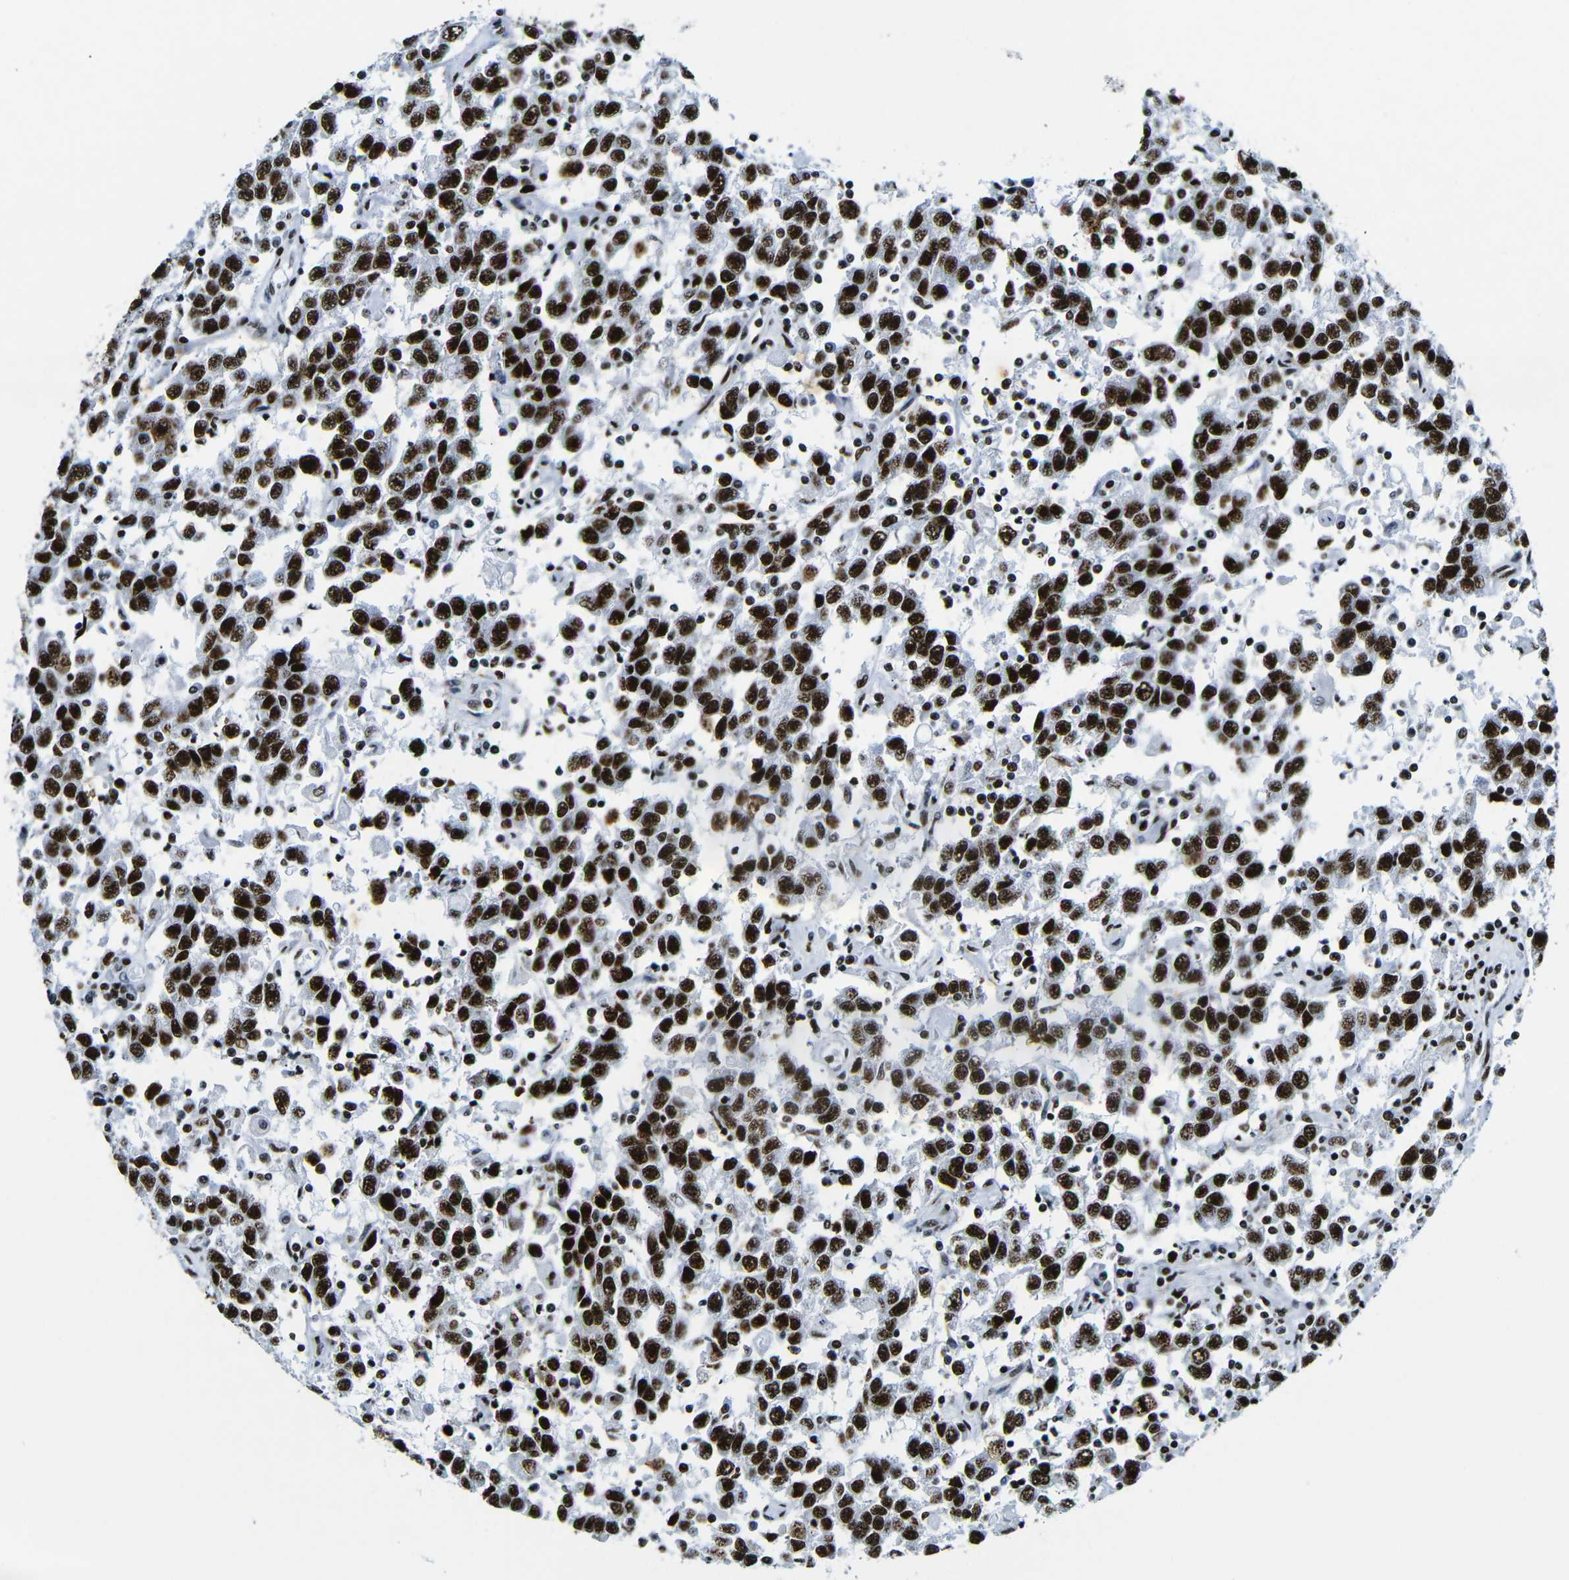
{"staining": {"intensity": "strong", "quantity": ">75%", "location": "nuclear"}, "tissue": "testis cancer", "cell_type": "Tumor cells", "image_type": "cancer", "snomed": [{"axis": "morphology", "description": "Seminoma, NOS"}, {"axis": "topography", "description": "Testis"}], "caption": "A histopathology image showing strong nuclear staining in approximately >75% of tumor cells in testis cancer (seminoma), as visualized by brown immunohistochemical staining.", "gene": "SRSF1", "patient": {"sex": "male", "age": 41}}